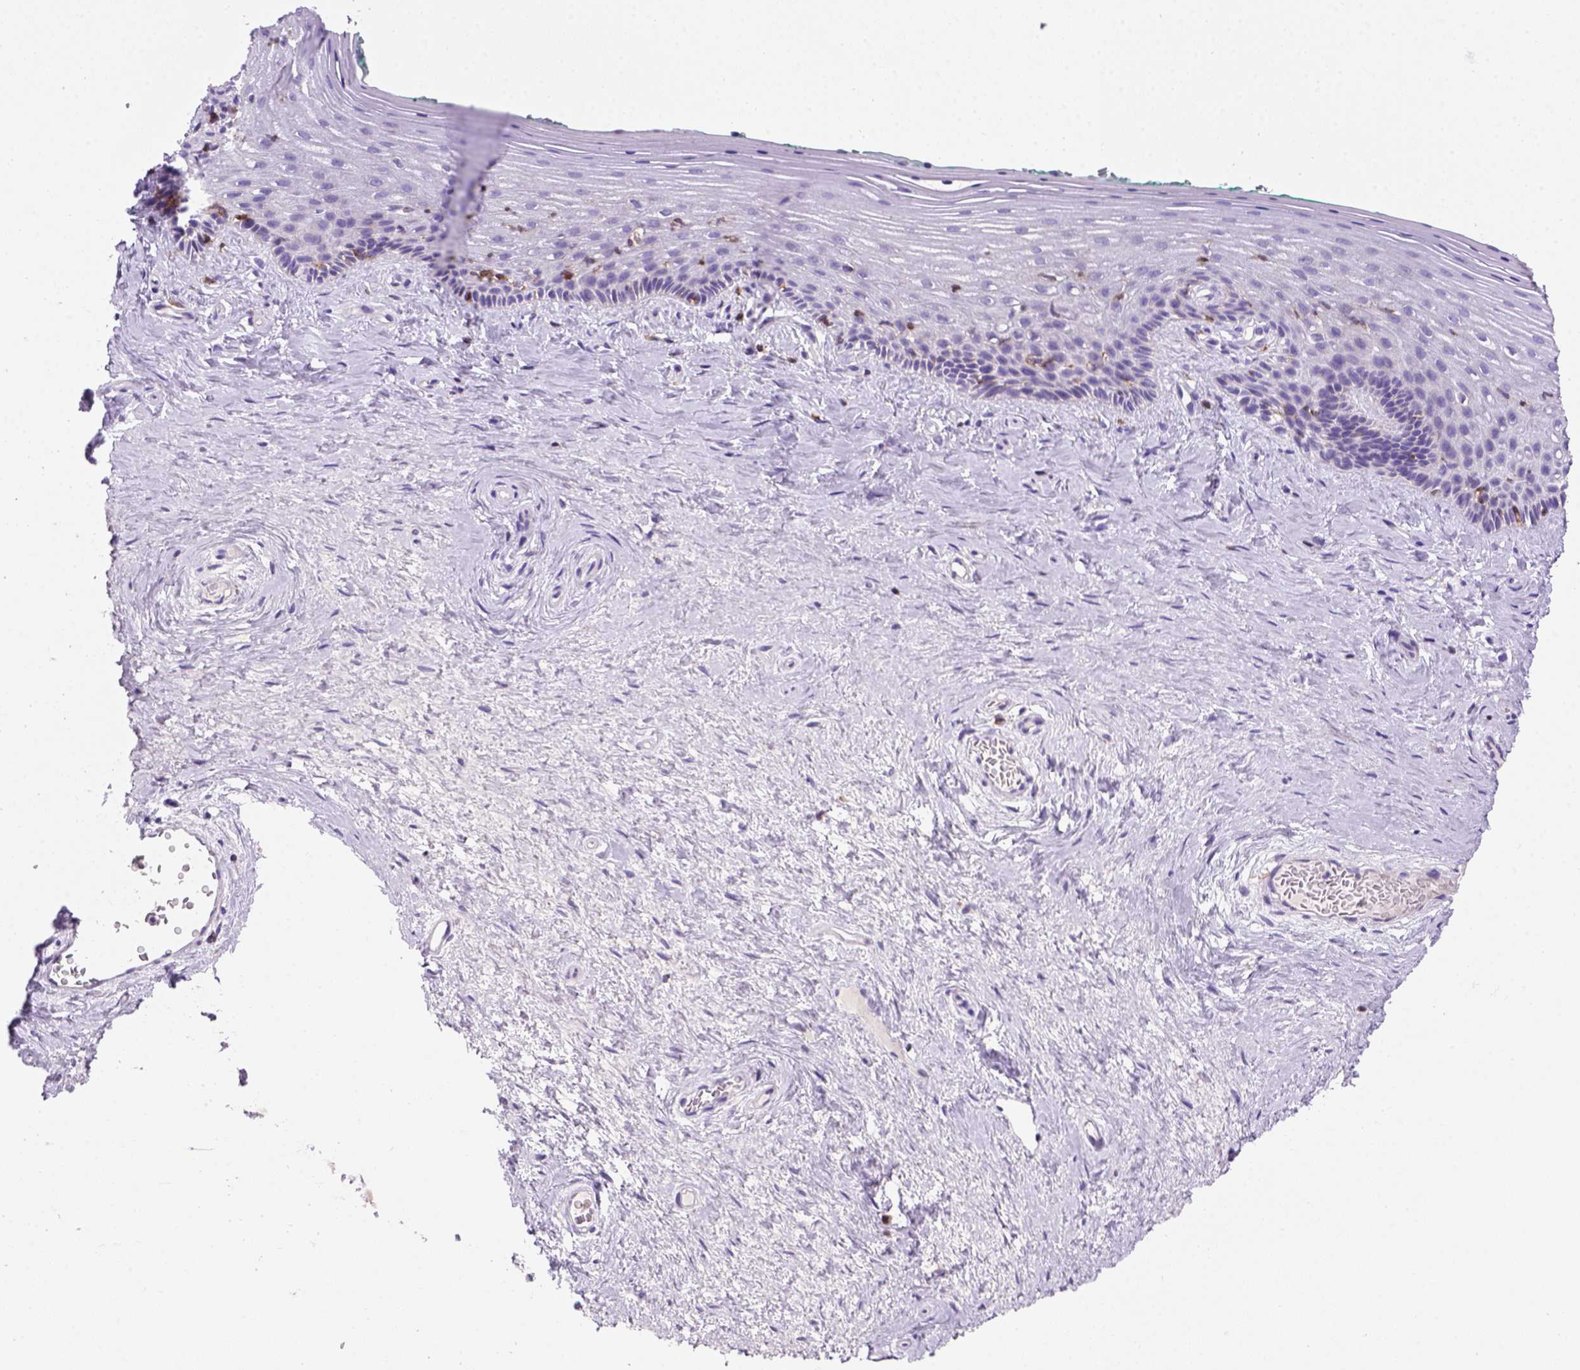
{"staining": {"intensity": "negative", "quantity": "none", "location": "none"}, "tissue": "vagina", "cell_type": "Squamous epithelial cells", "image_type": "normal", "snomed": [{"axis": "morphology", "description": "Normal tissue, NOS"}, {"axis": "topography", "description": "Vagina"}], "caption": "Vagina was stained to show a protein in brown. There is no significant expression in squamous epithelial cells. Brightfield microscopy of immunohistochemistry (IHC) stained with DAB (brown) and hematoxylin (blue), captured at high magnification.", "gene": "CD3E", "patient": {"sex": "female", "age": 45}}